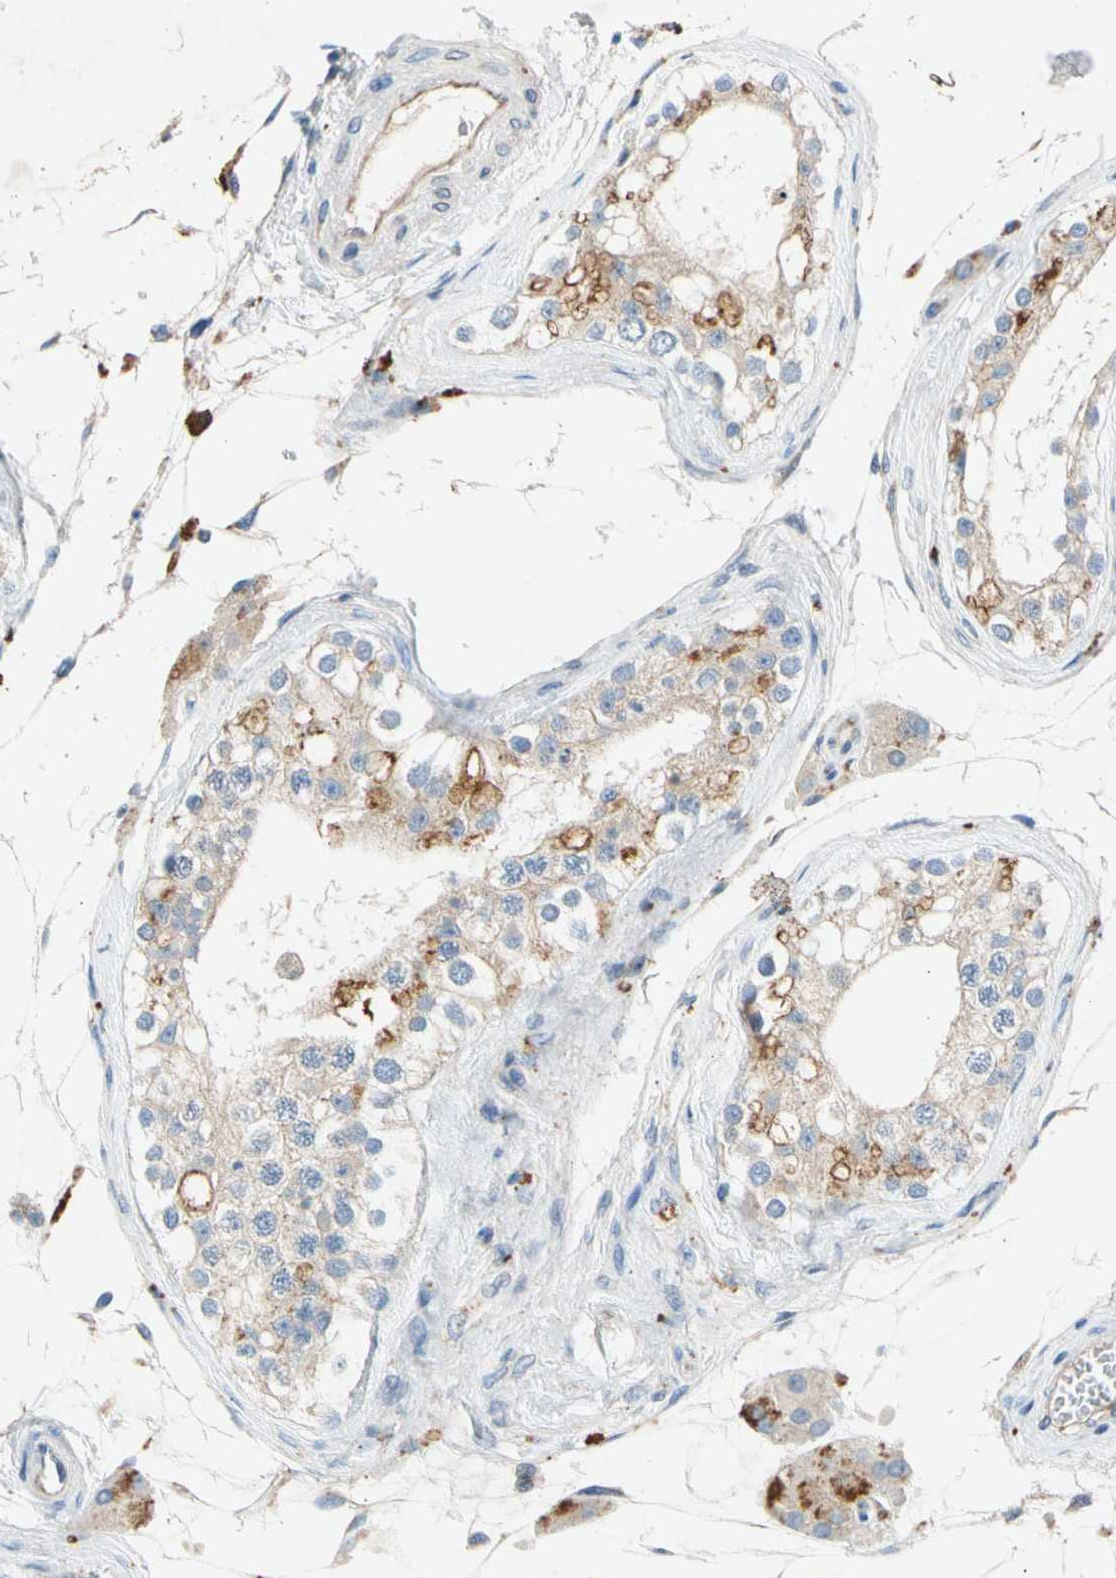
{"staining": {"intensity": "moderate", "quantity": "25%-75%", "location": "cytoplasmic/membranous"}, "tissue": "testis", "cell_type": "Cells in seminiferous ducts", "image_type": "normal", "snomed": [{"axis": "morphology", "description": "Normal tissue, NOS"}, {"axis": "topography", "description": "Testis"}], "caption": "Moderate cytoplasmic/membranous protein positivity is seen in about 25%-75% of cells in seminiferous ducts in testis.", "gene": "GASK1B", "patient": {"sex": "male", "age": 68}}